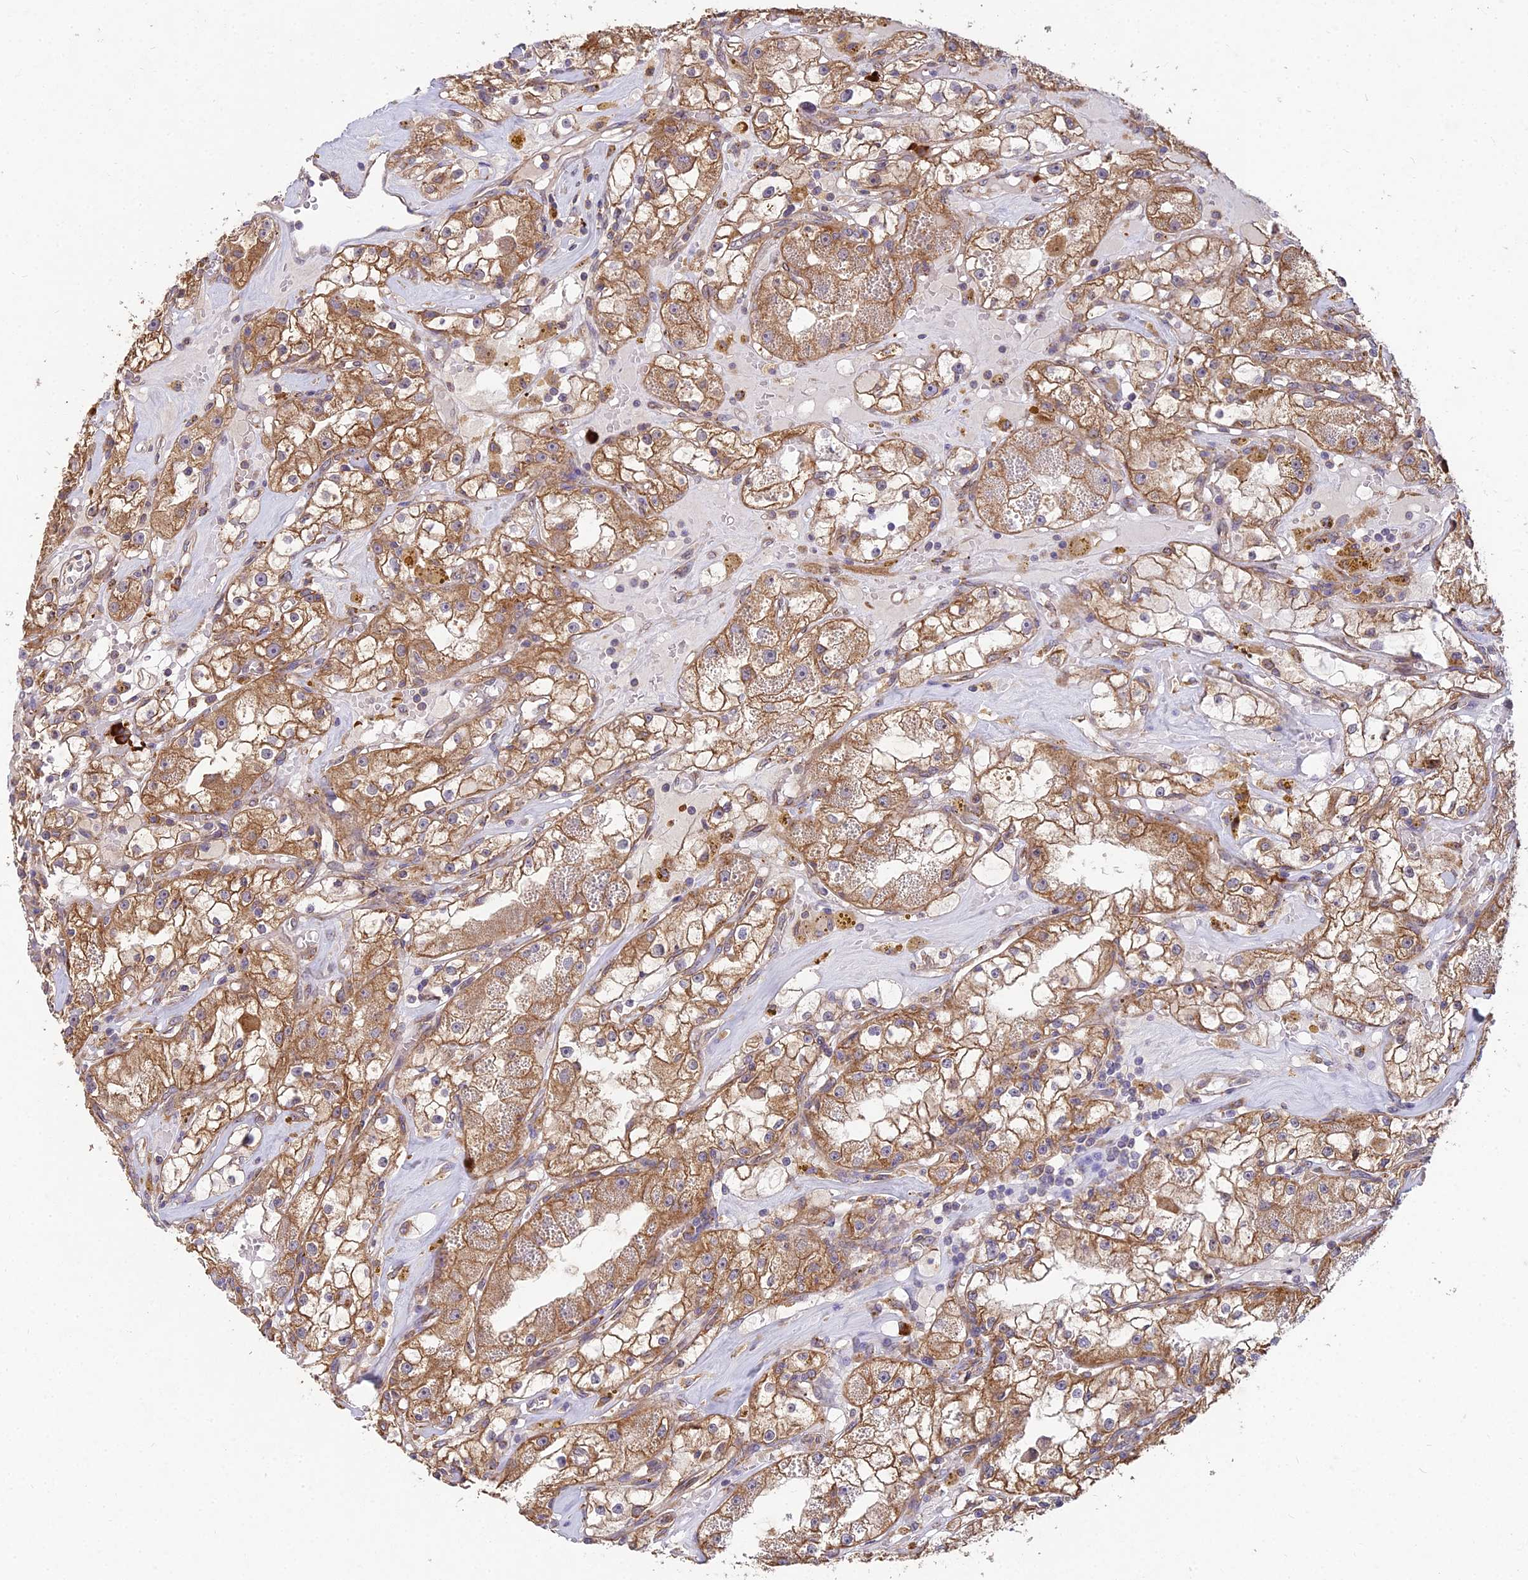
{"staining": {"intensity": "moderate", "quantity": ">75%", "location": "cytoplasmic/membranous"}, "tissue": "renal cancer", "cell_type": "Tumor cells", "image_type": "cancer", "snomed": [{"axis": "morphology", "description": "Adenocarcinoma, NOS"}, {"axis": "topography", "description": "Kidney"}], "caption": "An image showing moderate cytoplasmic/membranous staining in approximately >75% of tumor cells in renal adenocarcinoma, as visualized by brown immunohistochemical staining.", "gene": "NXNL2", "patient": {"sex": "male", "age": 56}}